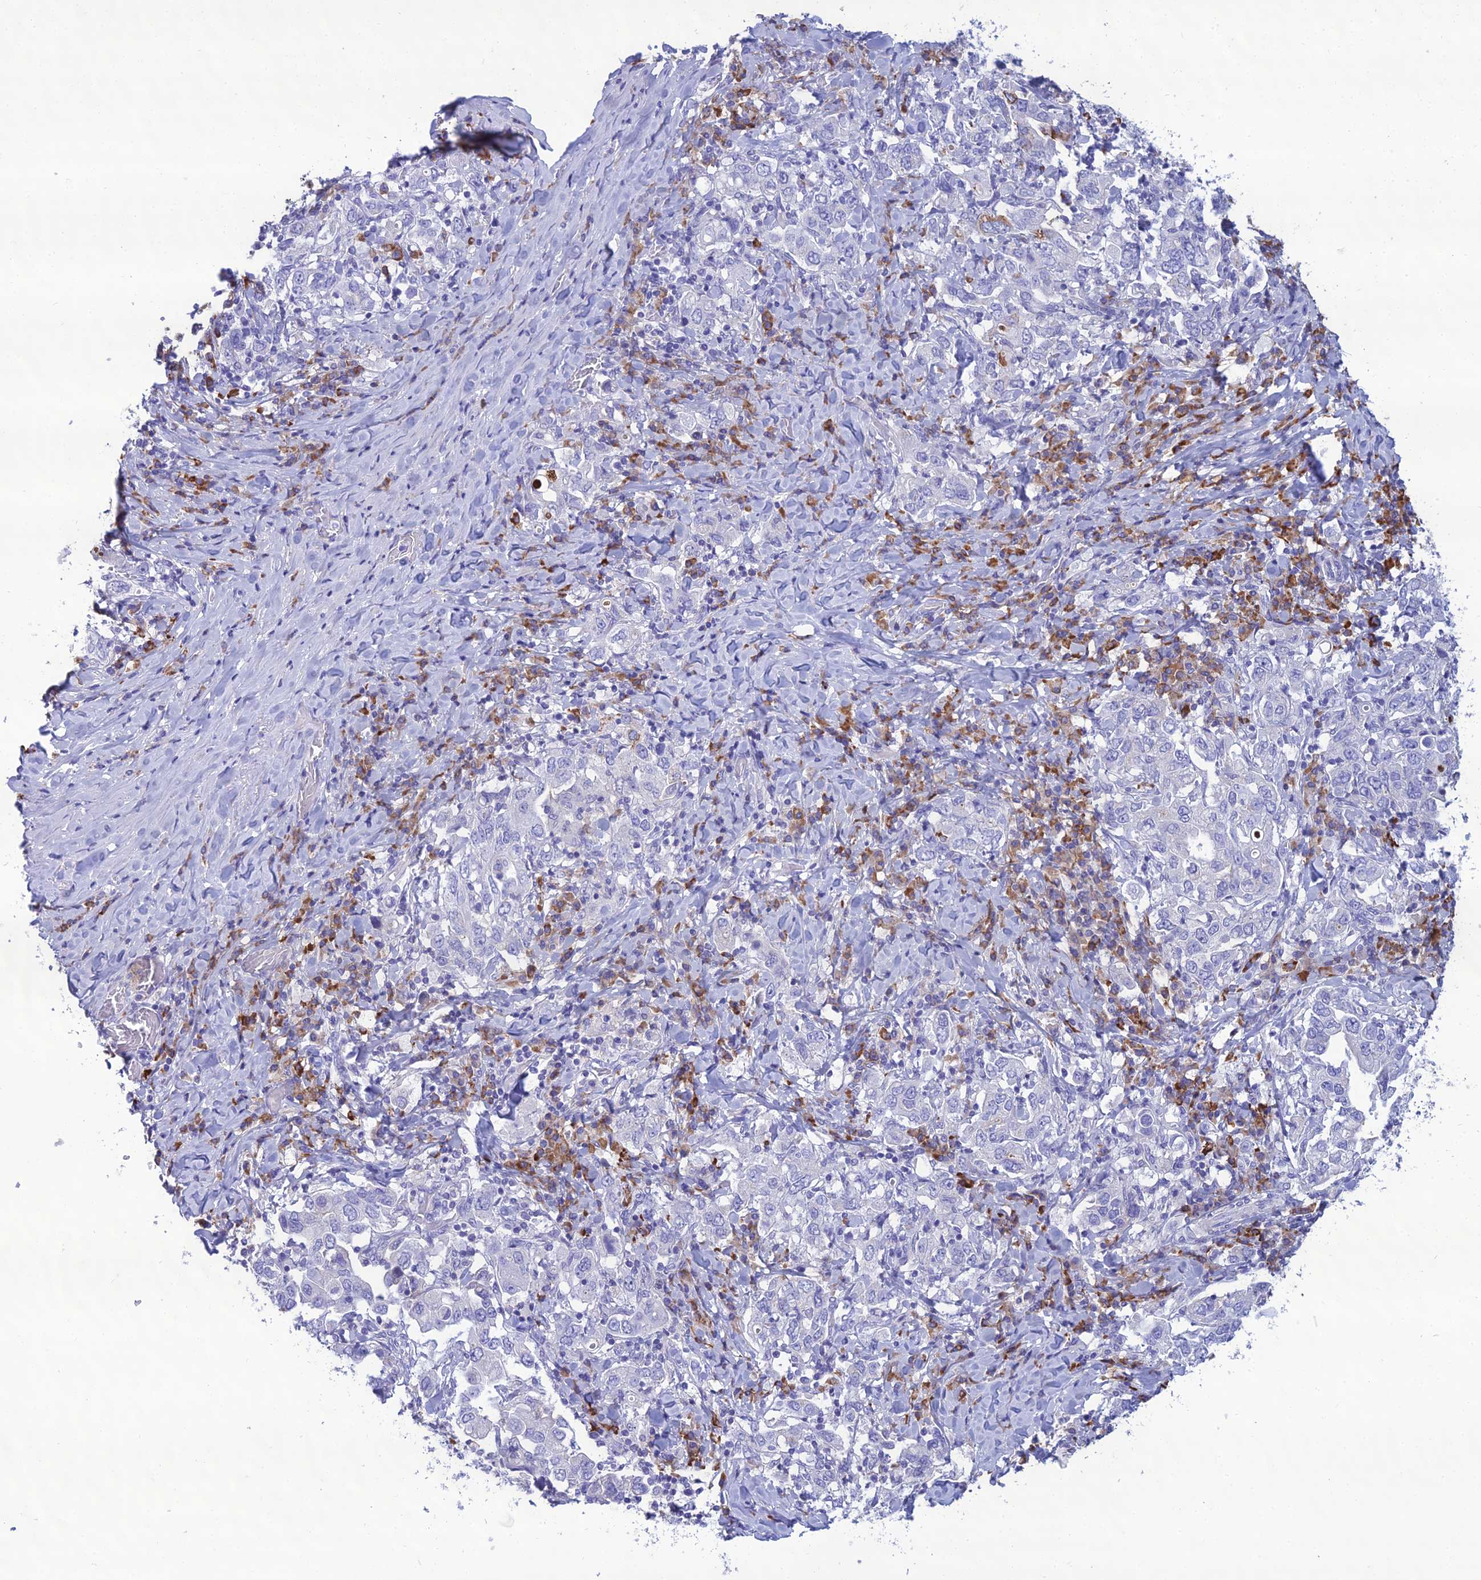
{"staining": {"intensity": "negative", "quantity": "none", "location": "none"}, "tissue": "stomach cancer", "cell_type": "Tumor cells", "image_type": "cancer", "snomed": [{"axis": "morphology", "description": "Adenocarcinoma, NOS"}, {"axis": "topography", "description": "Stomach, upper"}], "caption": "Human stomach cancer (adenocarcinoma) stained for a protein using immunohistochemistry (IHC) exhibits no expression in tumor cells.", "gene": "CRB2", "patient": {"sex": "male", "age": 62}}